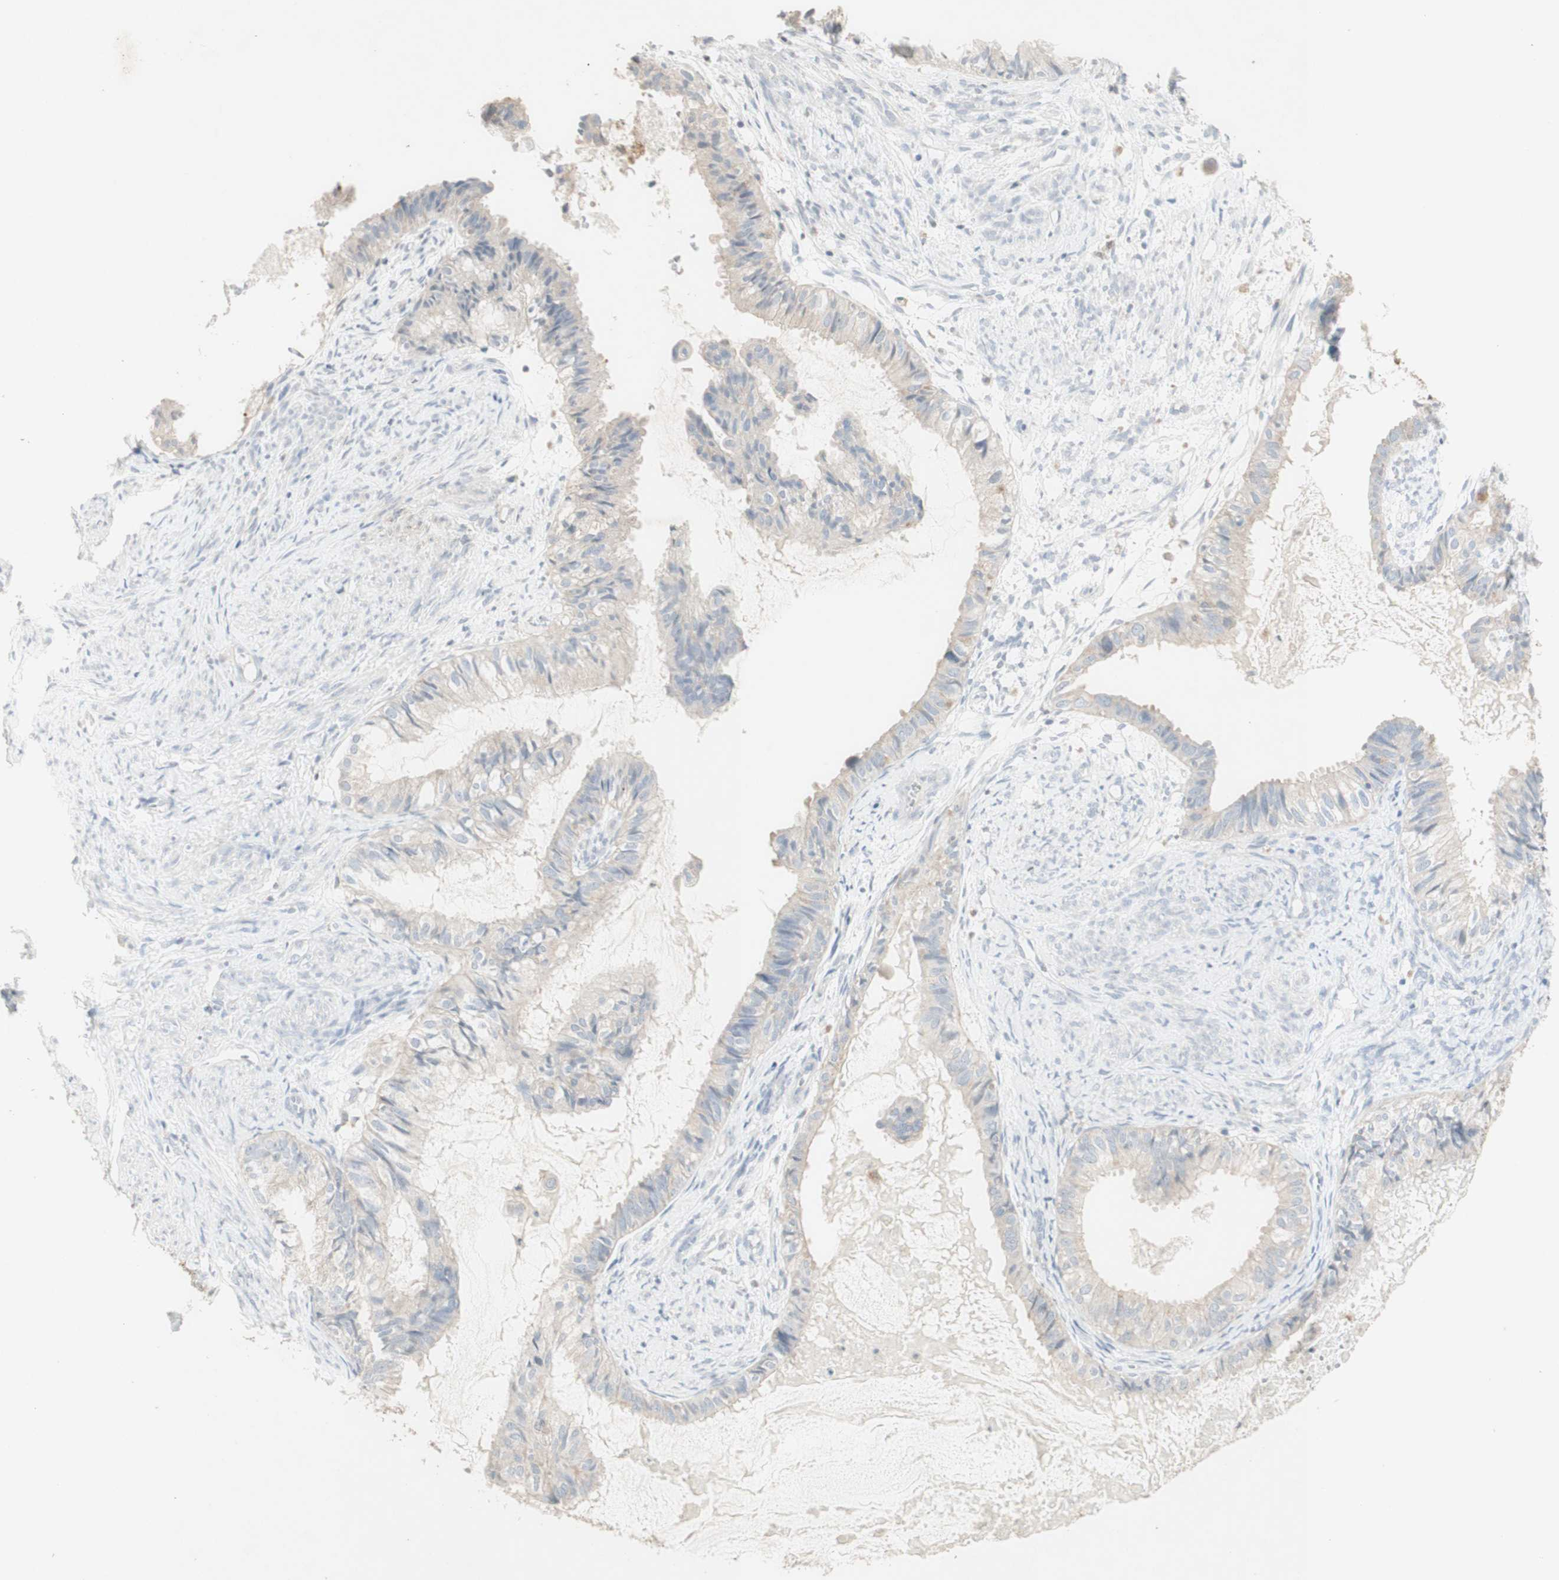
{"staining": {"intensity": "weak", "quantity": "<25%", "location": "cytoplasmic/membranous"}, "tissue": "cervical cancer", "cell_type": "Tumor cells", "image_type": "cancer", "snomed": [{"axis": "morphology", "description": "Normal tissue, NOS"}, {"axis": "morphology", "description": "Adenocarcinoma, NOS"}, {"axis": "topography", "description": "Cervix"}, {"axis": "topography", "description": "Endometrium"}], "caption": "DAB (3,3'-diaminobenzidine) immunohistochemical staining of human adenocarcinoma (cervical) displays no significant expression in tumor cells. (Immunohistochemistry, brightfield microscopy, high magnification).", "gene": "ATP6V1B1", "patient": {"sex": "female", "age": 86}}